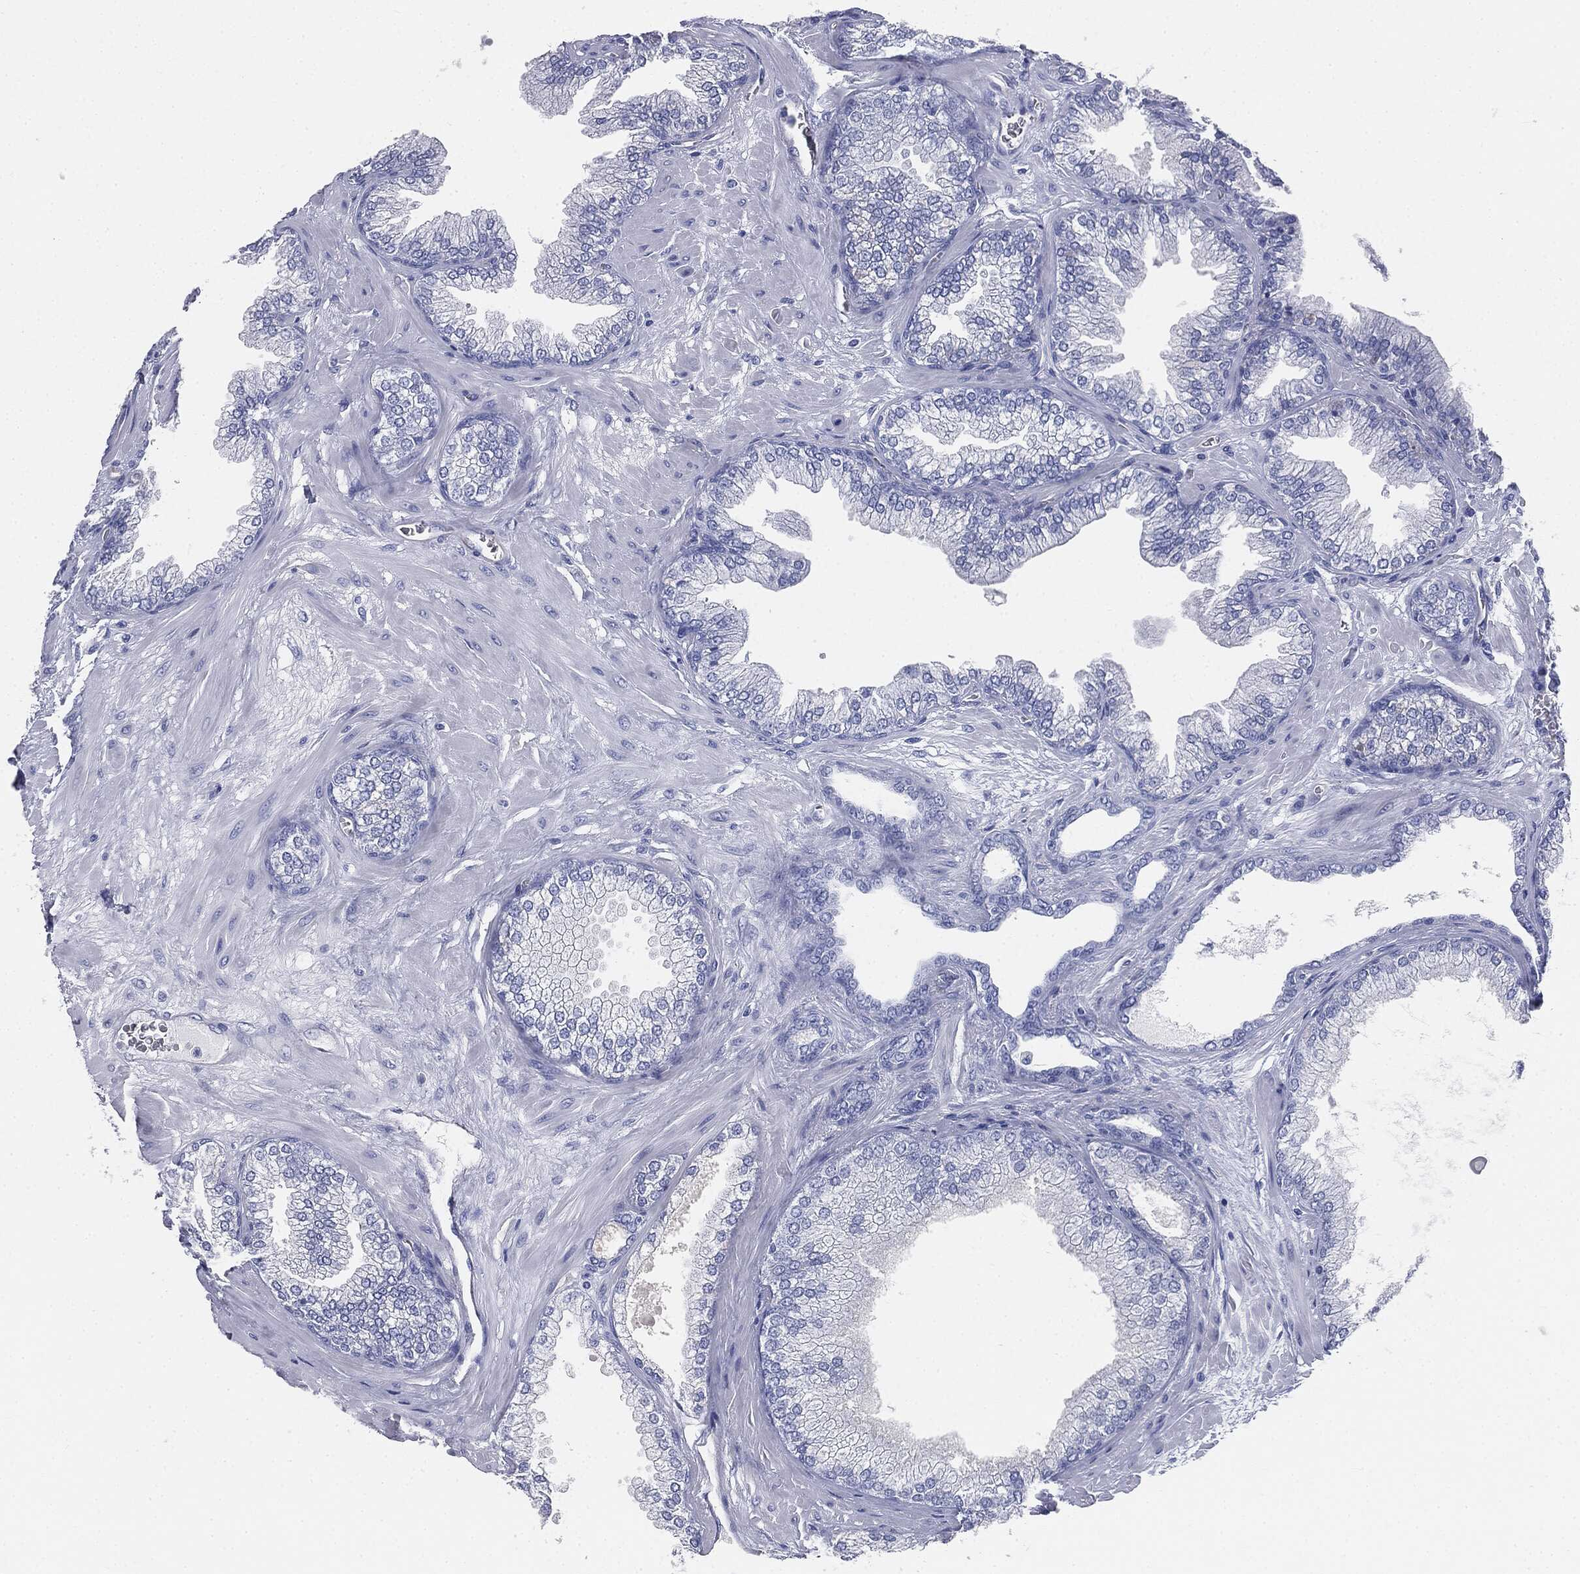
{"staining": {"intensity": "negative", "quantity": "none", "location": "none"}, "tissue": "prostate cancer", "cell_type": "Tumor cells", "image_type": "cancer", "snomed": [{"axis": "morphology", "description": "Adenocarcinoma, Low grade"}, {"axis": "topography", "description": "Prostate"}], "caption": "Immunohistochemistry photomicrograph of neoplastic tissue: prostate low-grade adenocarcinoma stained with DAB reveals no significant protein expression in tumor cells.", "gene": "MUC5AC", "patient": {"sex": "male", "age": 72}}